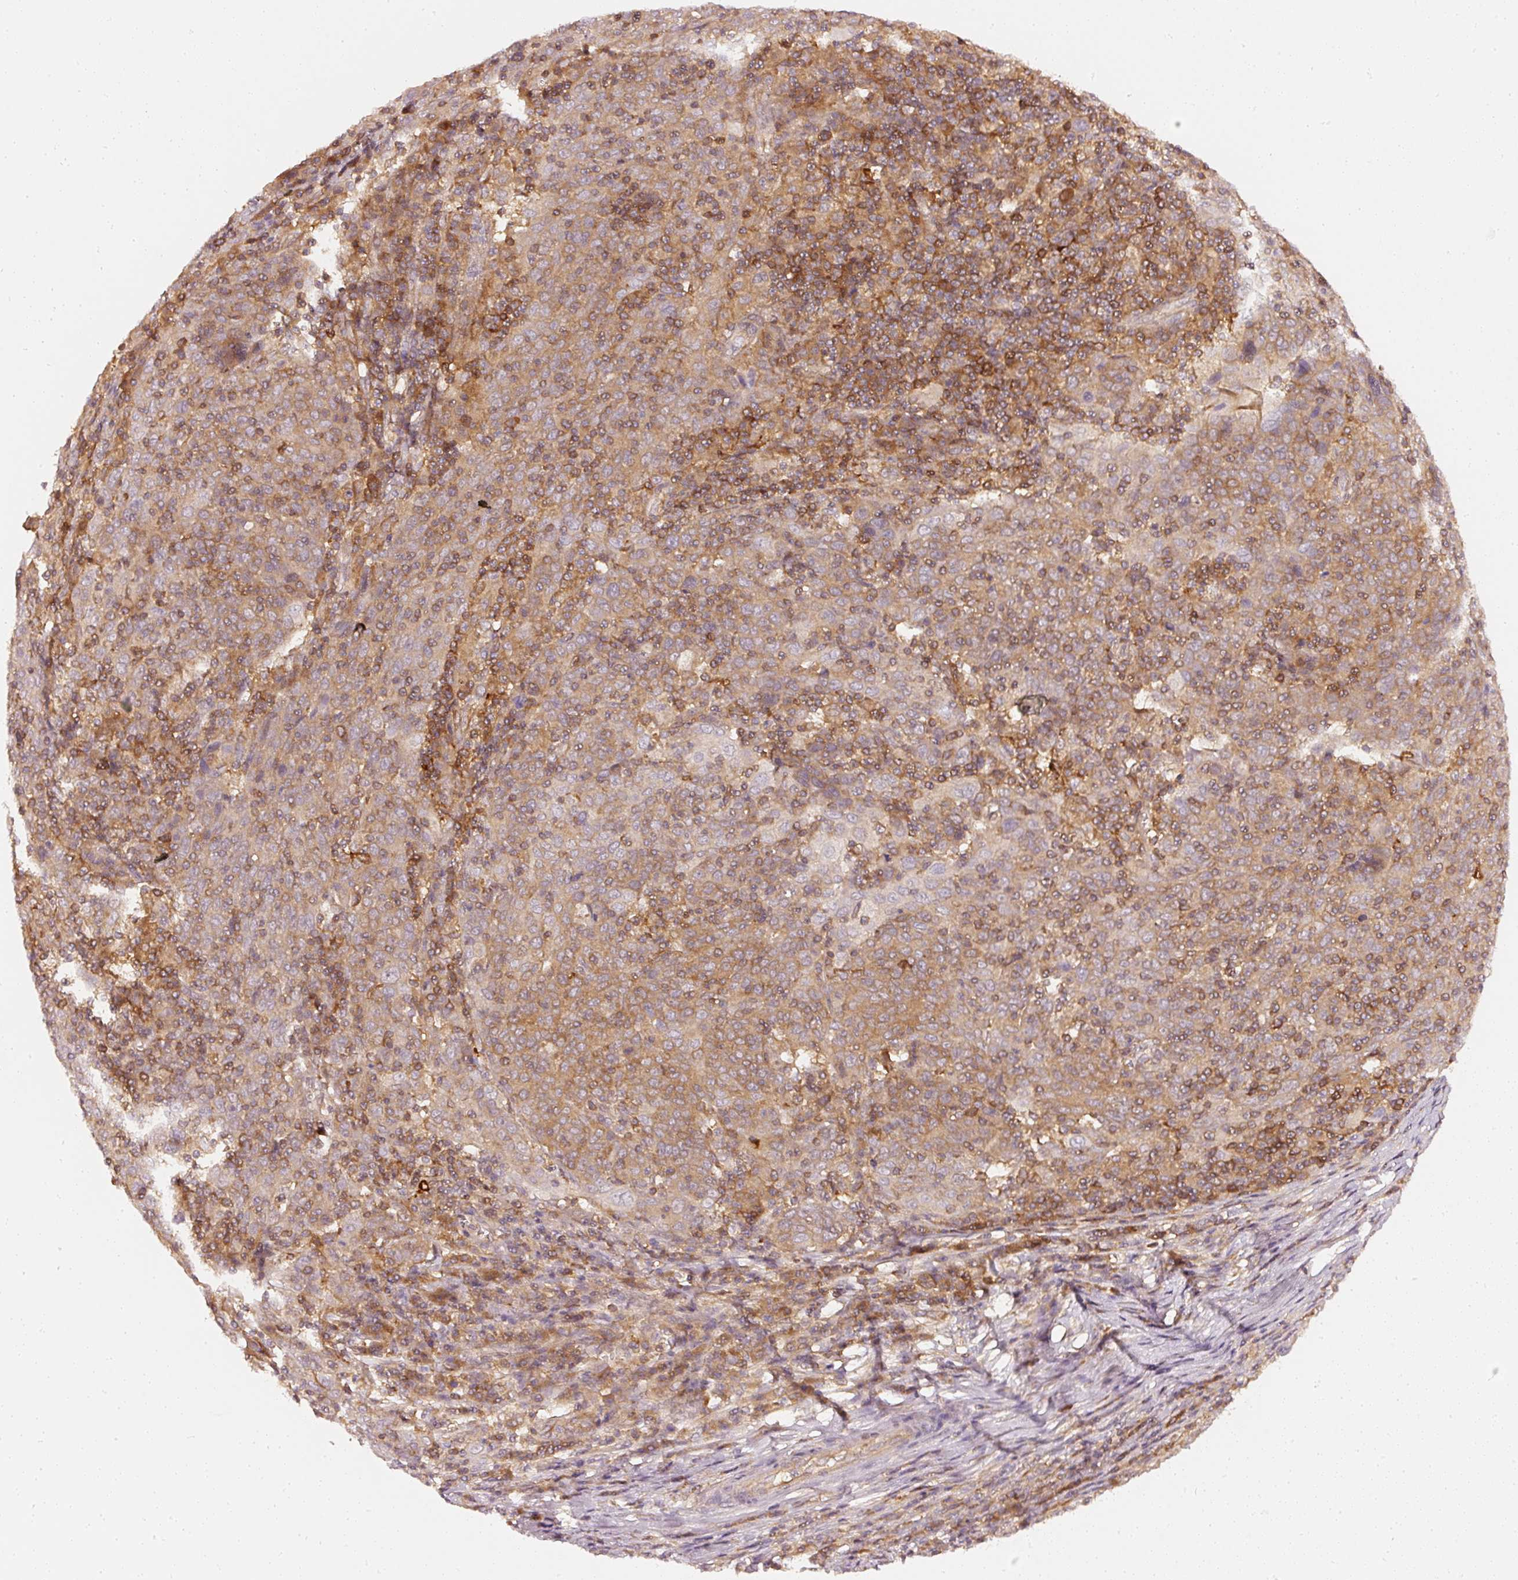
{"staining": {"intensity": "moderate", "quantity": ">75%", "location": "cytoplasmic/membranous"}, "tissue": "cervical cancer", "cell_type": "Tumor cells", "image_type": "cancer", "snomed": [{"axis": "morphology", "description": "Squamous cell carcinoma, NOS"}, {"axis": "topography", "description": "Cervix"}], "caption": "Protein staining displays moderate cytoplasmic/membranous positivity in approximately >75% of tumor cells in cervical cancer (squamous cell carcinoma).", "gene": "ASMTL", "patient": {"sex": "female", "age": 67}}